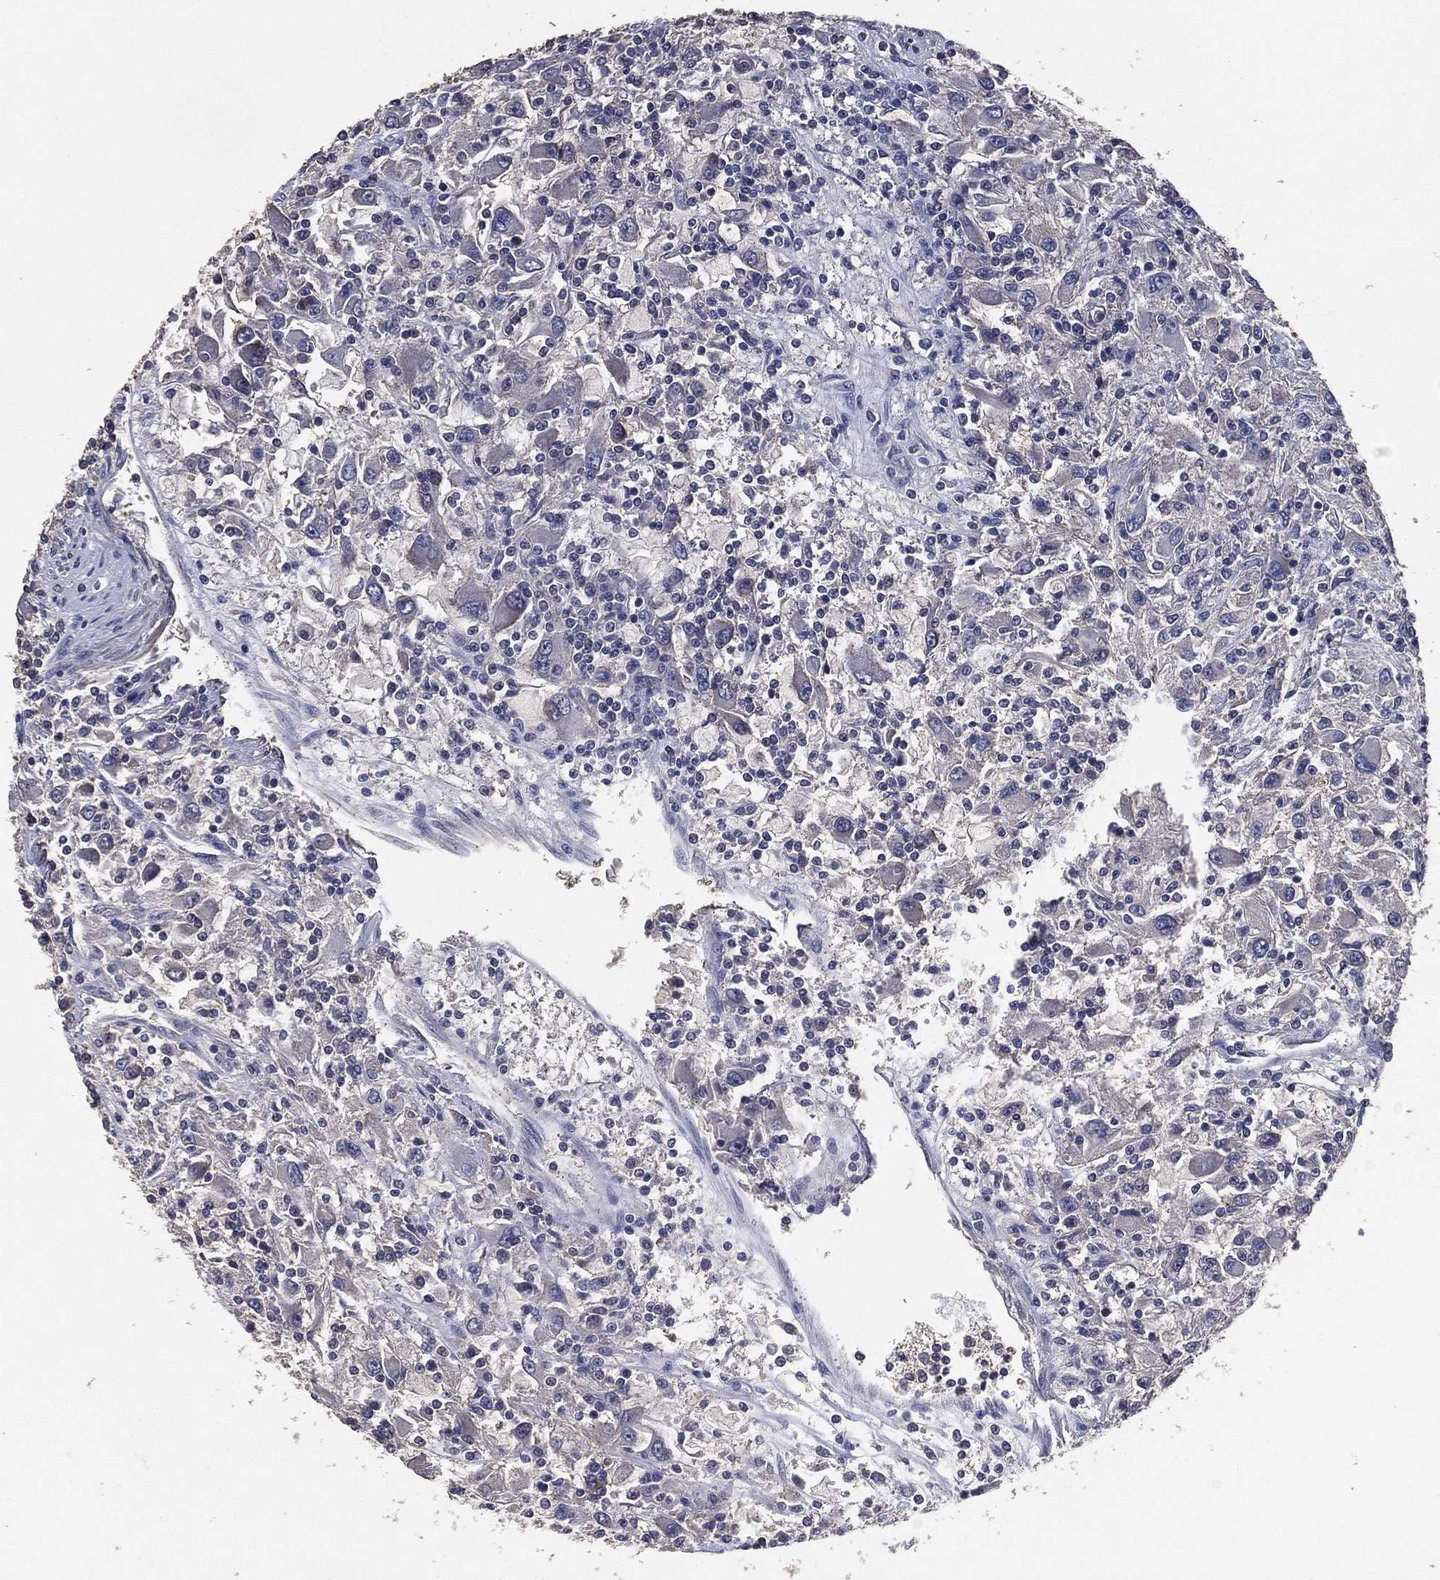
{"staining": {"intensity": "negative", "quantity": "none", "location": "none"}, "tissue": "renal cancer", "cell_type": "Tumor cells", "image_type": "cancer", "snomed": [{"axis": "morphology", "description": "Adenocarcinoma, NOS"}, {"axis": "topography", "description": "Kidney"}], "caption": "Tumor cells show no significant staining in renal cancer (adenocarcinoma).", "gene": "PCNT", "patient": {"sex": "female", "age": 67}}